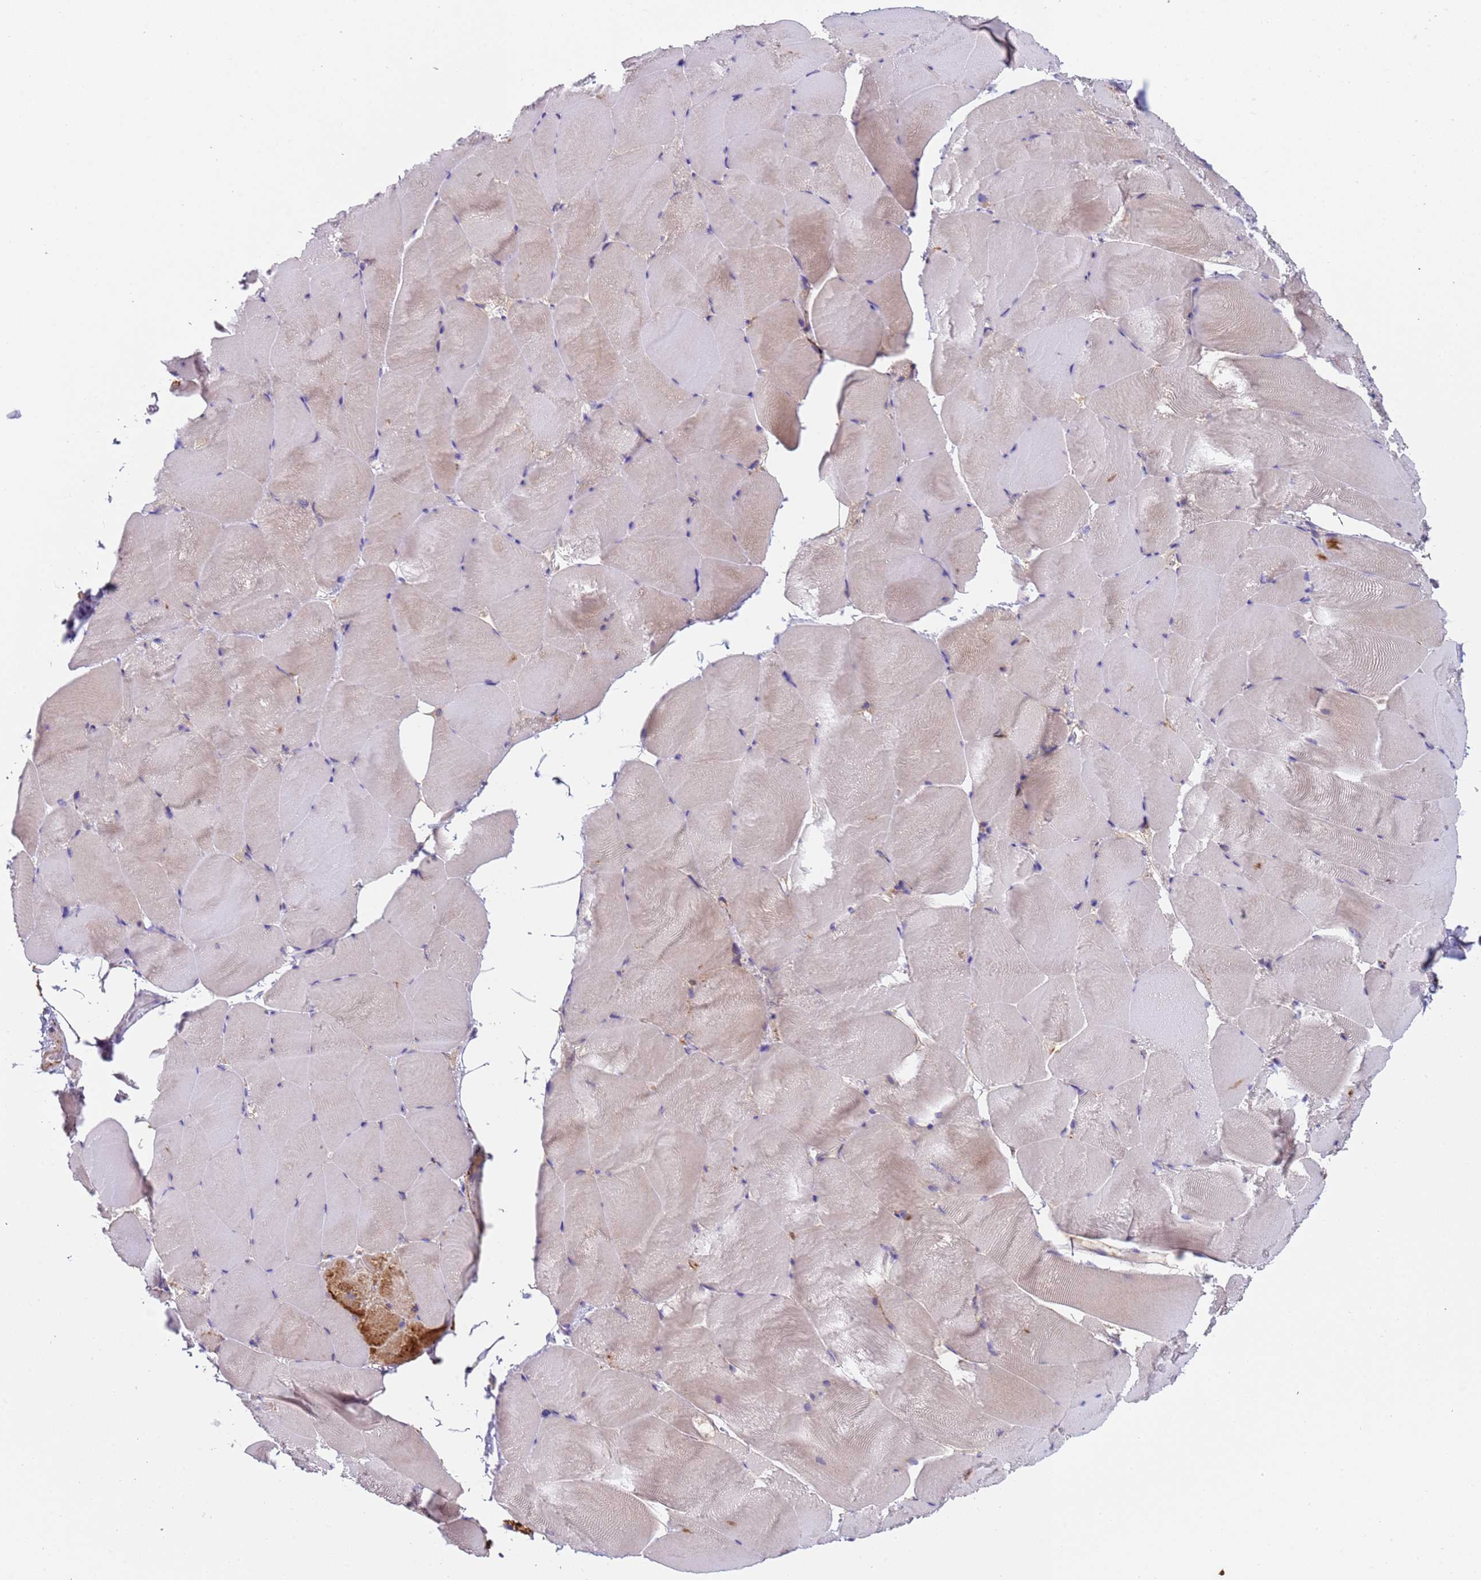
{"staining": {"intensity": "weak", "quantity": "<25%", "location": "cytoplasmic/membranous"}, "tissue": "skeletal muscle", "cell_type": "Myocytes", "image_type": "normal", "snomed": [{"axis": "morphology", "description": "Normal tissue, NOS"}, {"axis": "topography", "description": "Skeletal muscle"}], "caption": "The histopathology image displays no significant positivity in myocytes of skeletal muscle.", "gene": "PAQR7", "patient": {"sex": "female", "age": 64}}